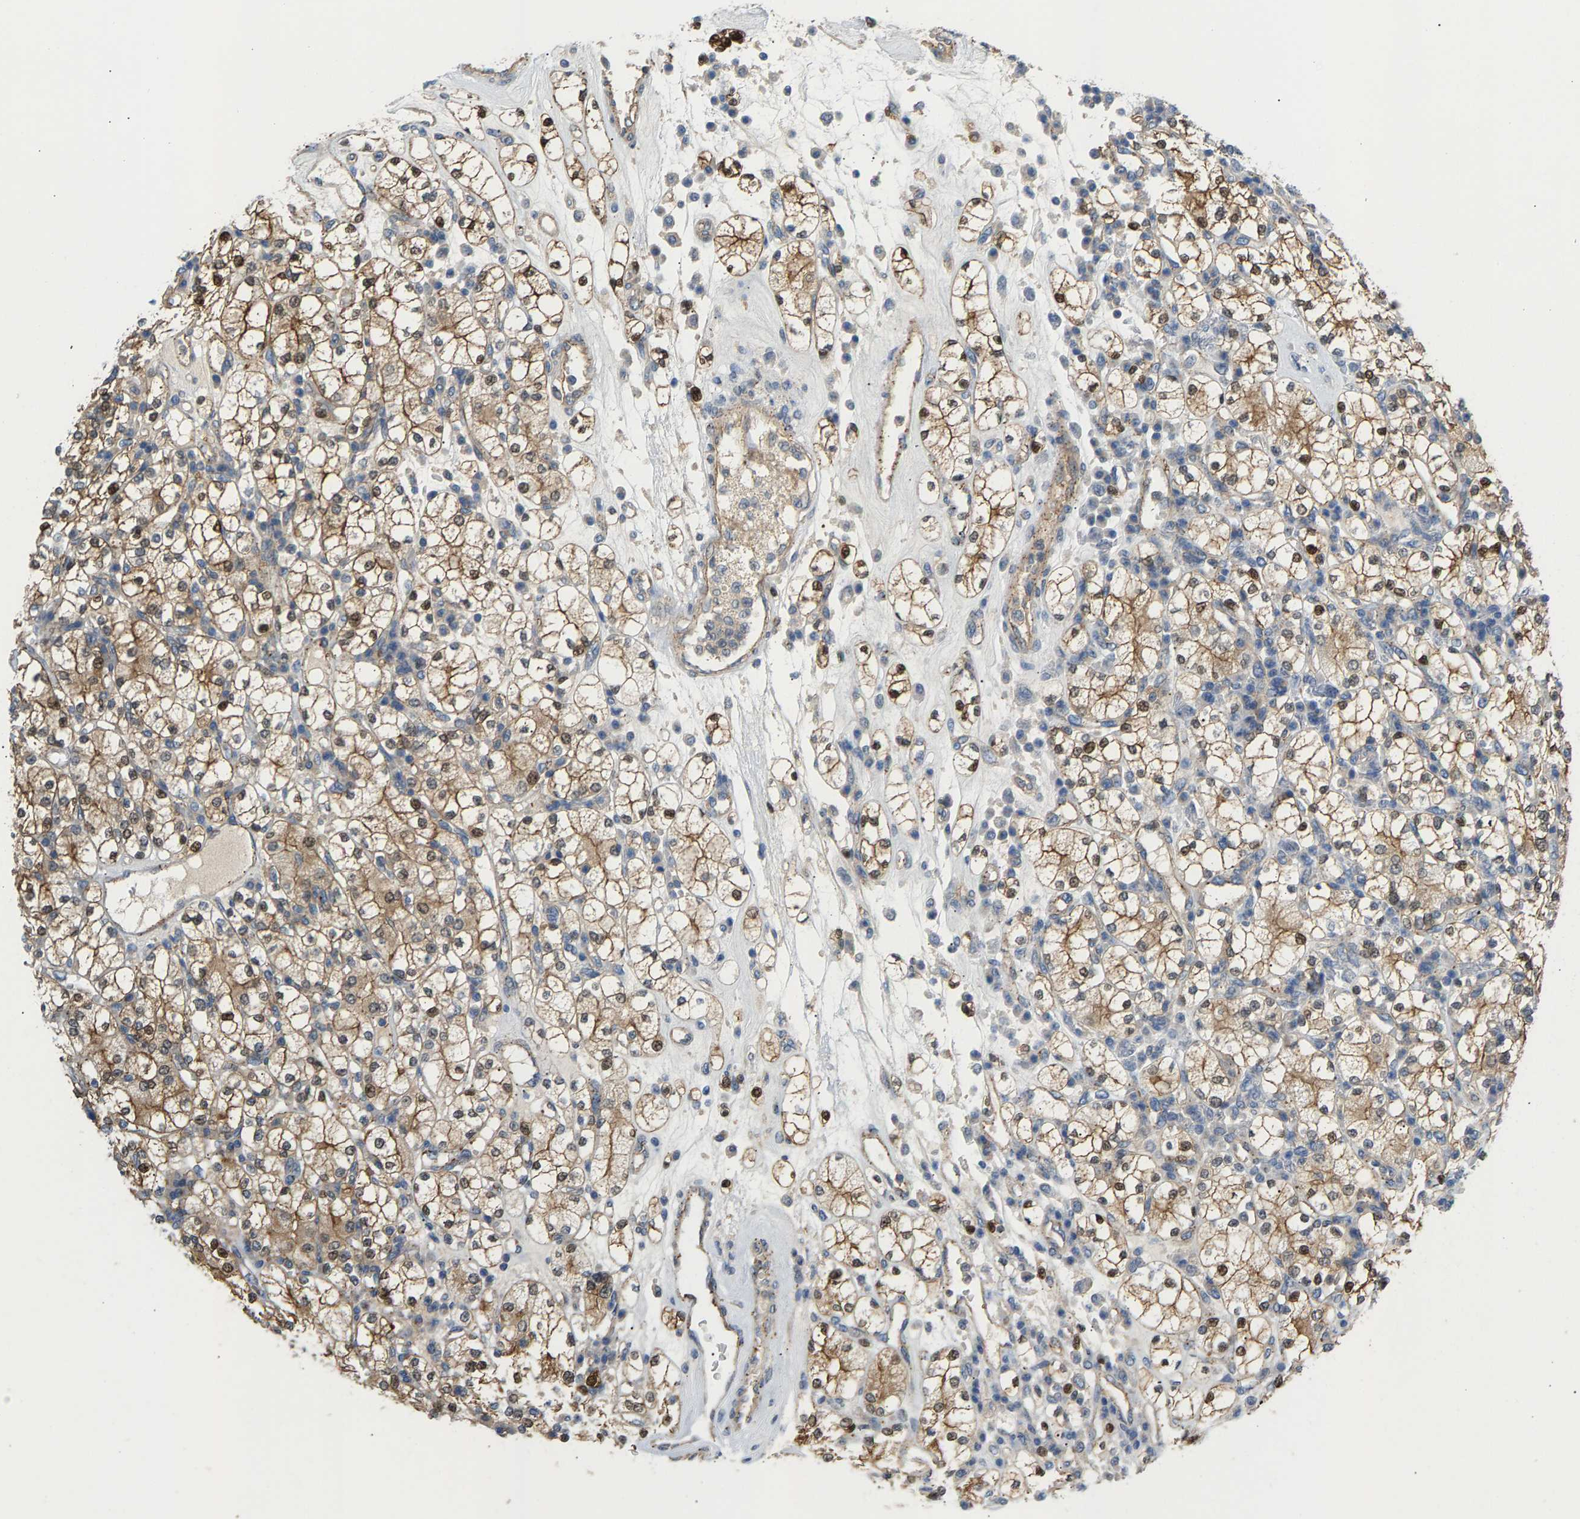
{"staining": {"intensity": "moderate", "quantity": ">75%", "location": "cytoplasmic/membranous,nuclear"}, "tissue": "renal cancer", "cell_type": "Tumor cells", "image_type": "cancer", "snomed": [{"axis": "morphology", "description": "Adenocarcinoma, NOS"}, {"axis": "topography", "description": "Kidney"}], "caption": "An image showing moderate cytoplasmic/membranous and nuclear staining in approximately >75% of tumor cells in renal cancer, as visualized by brown immunohistochemical staining.", "gene": "KRTAP27-1", "patient": {"sex": "male", "age": 77}}